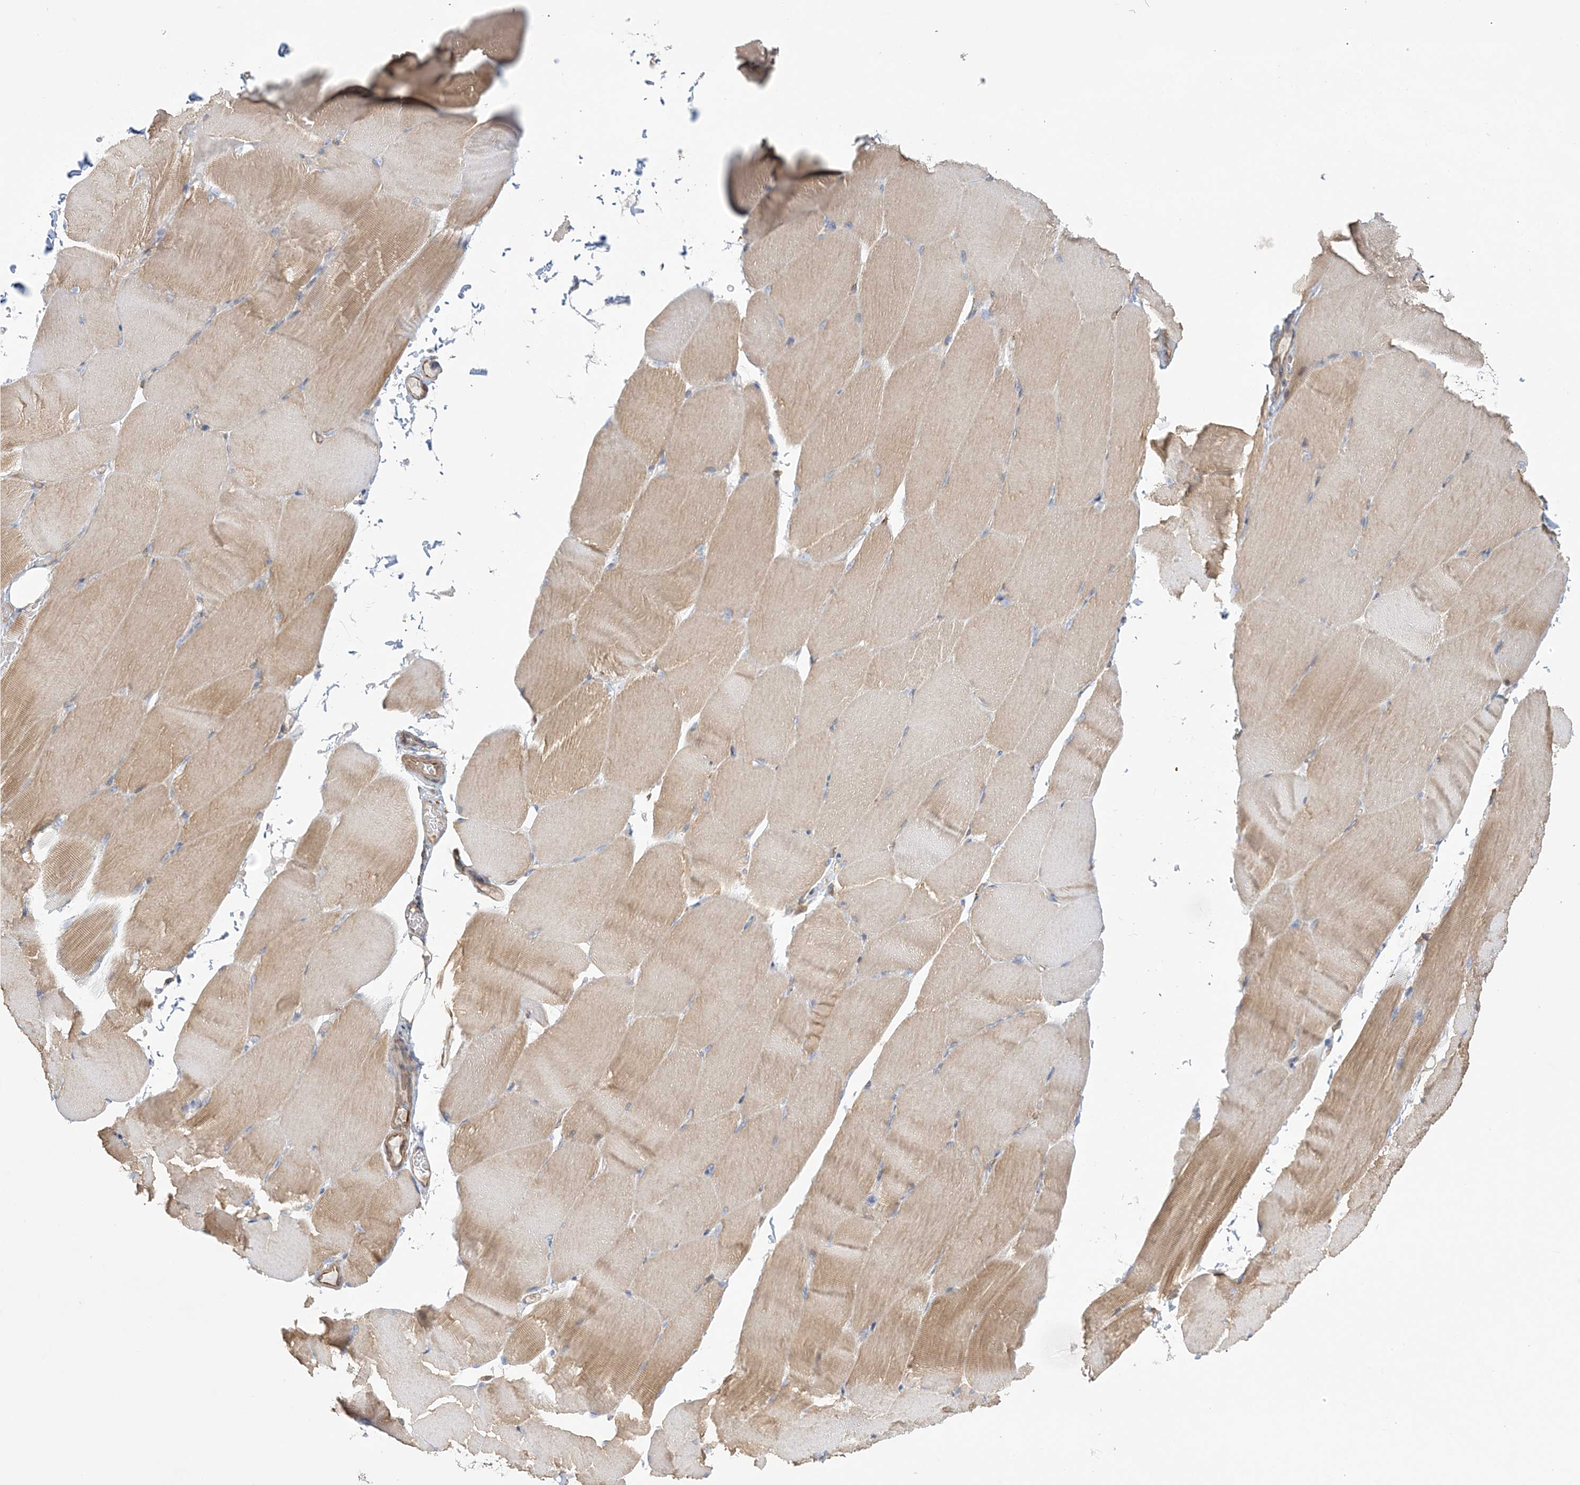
{"staining": {"intensity": "weak", "quantity": "25%-75%", "location": "cytoplasmic/membranous"}, "tissue": "skeletal muscle", "cell_type": "Myocytes", "image_type": "normal", "snomed": [{"axis": "morphology", "description": "Normal tissue, NOS"}, {"axis": "topography", "description": "Skeletal muscle"}, {"axis": "topography", "description": "Parathyroid gland"}], "caption": "Skeletal muscle stained with IHC exhibits weak cytoplasmic/membranous staining in approximately 25%-75% of myocytes.", "gene": "ZNF821", "patient": {"sex": "female", "age": 37}}